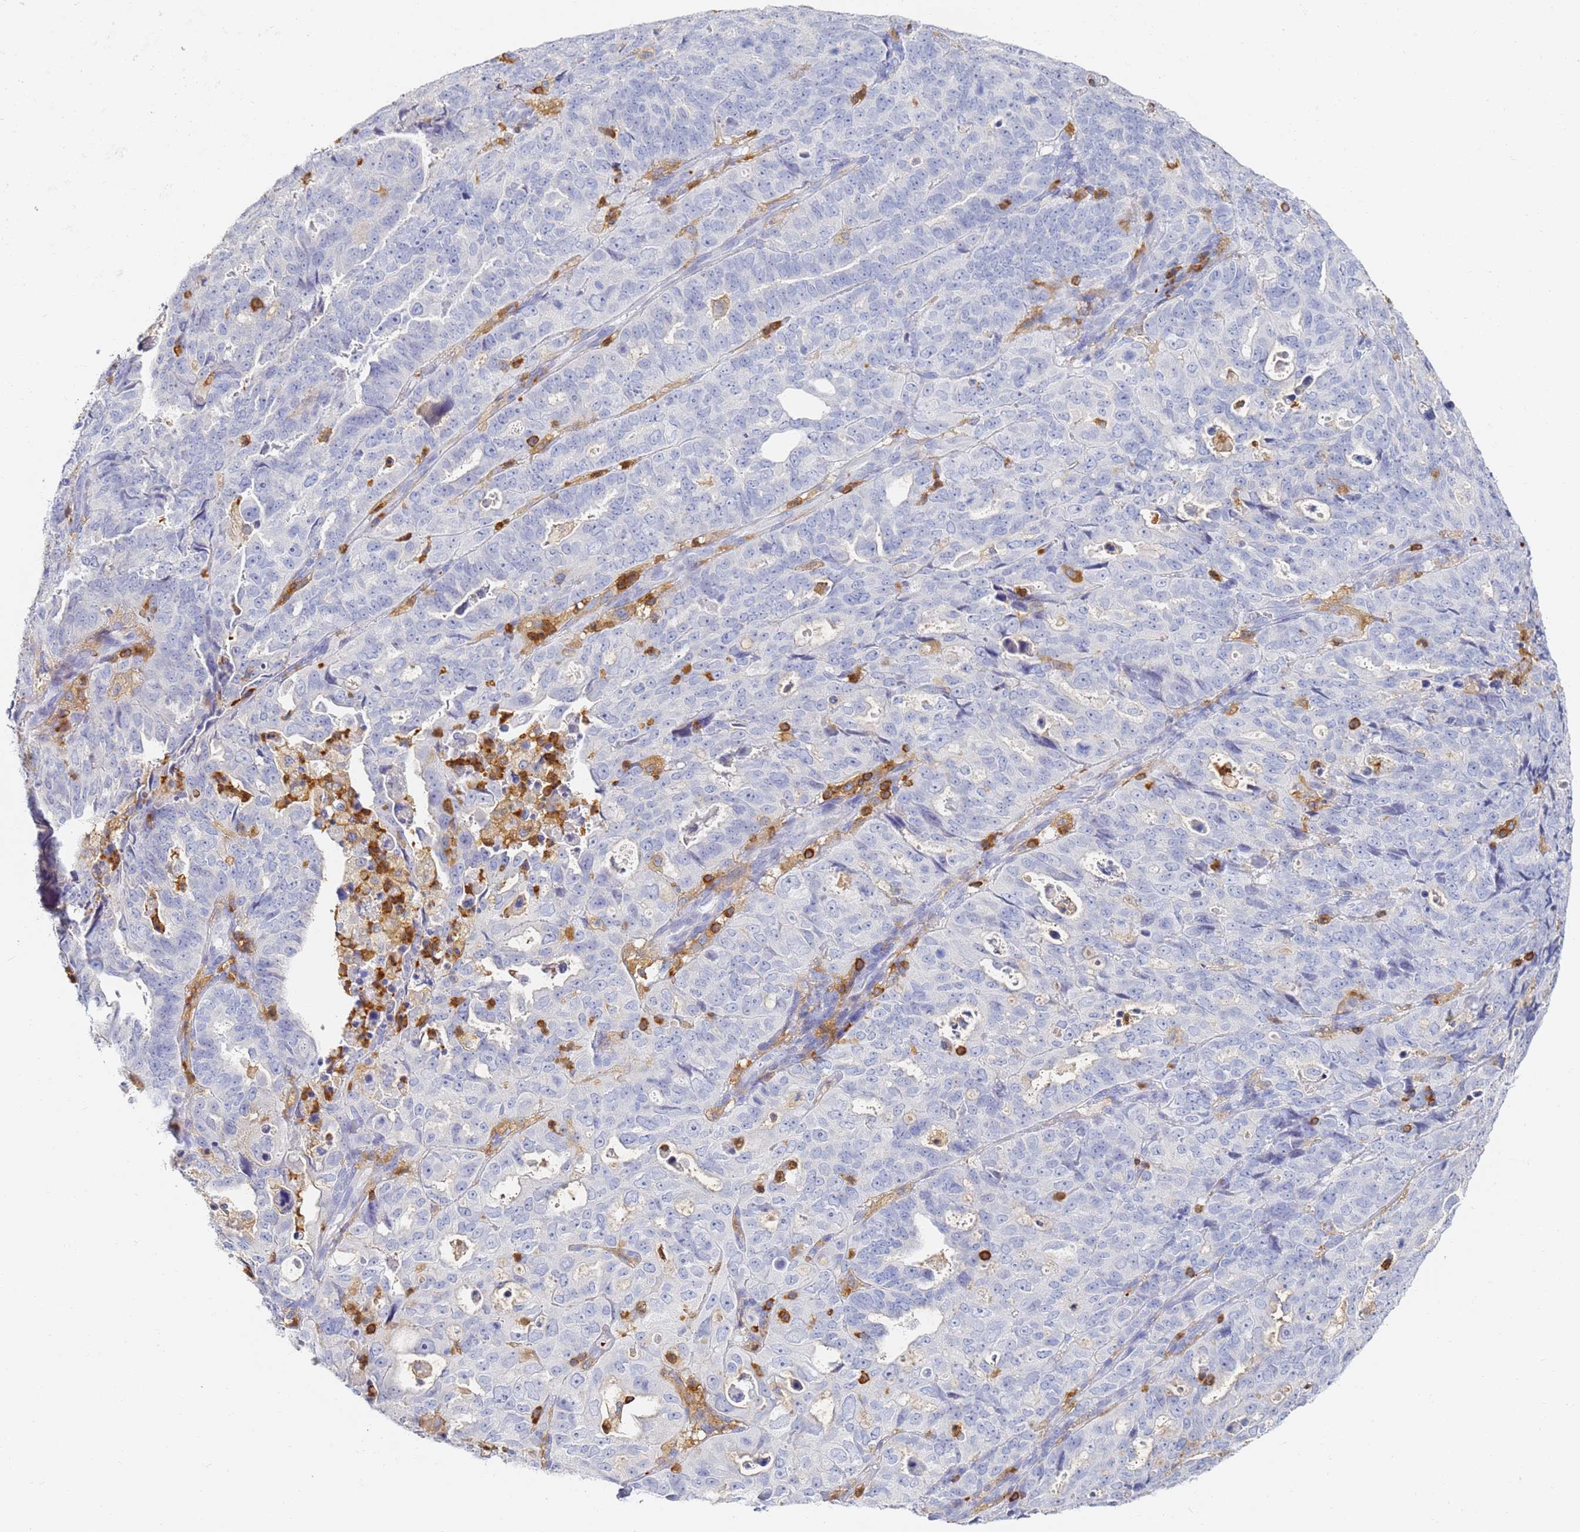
{"staining": {"intensity": "negative", "quantity": "none", "location": "none"}, "tissue": "endometrial cancer", "cell_type": "Tumor cells", "image_type": "cancer", "snomed": [{"axis": "morphology", "description": "Adenocarcinoma, NOS"}, {"axis": "topography", "description": "Endometrium"}], "caption": "Endometrial adenocarcinoma was stained to show a protein in brown. There is no significant positivity in tumor cells.", "gene": "BIN2", "patient": {"sex": "female", "age": 65}}